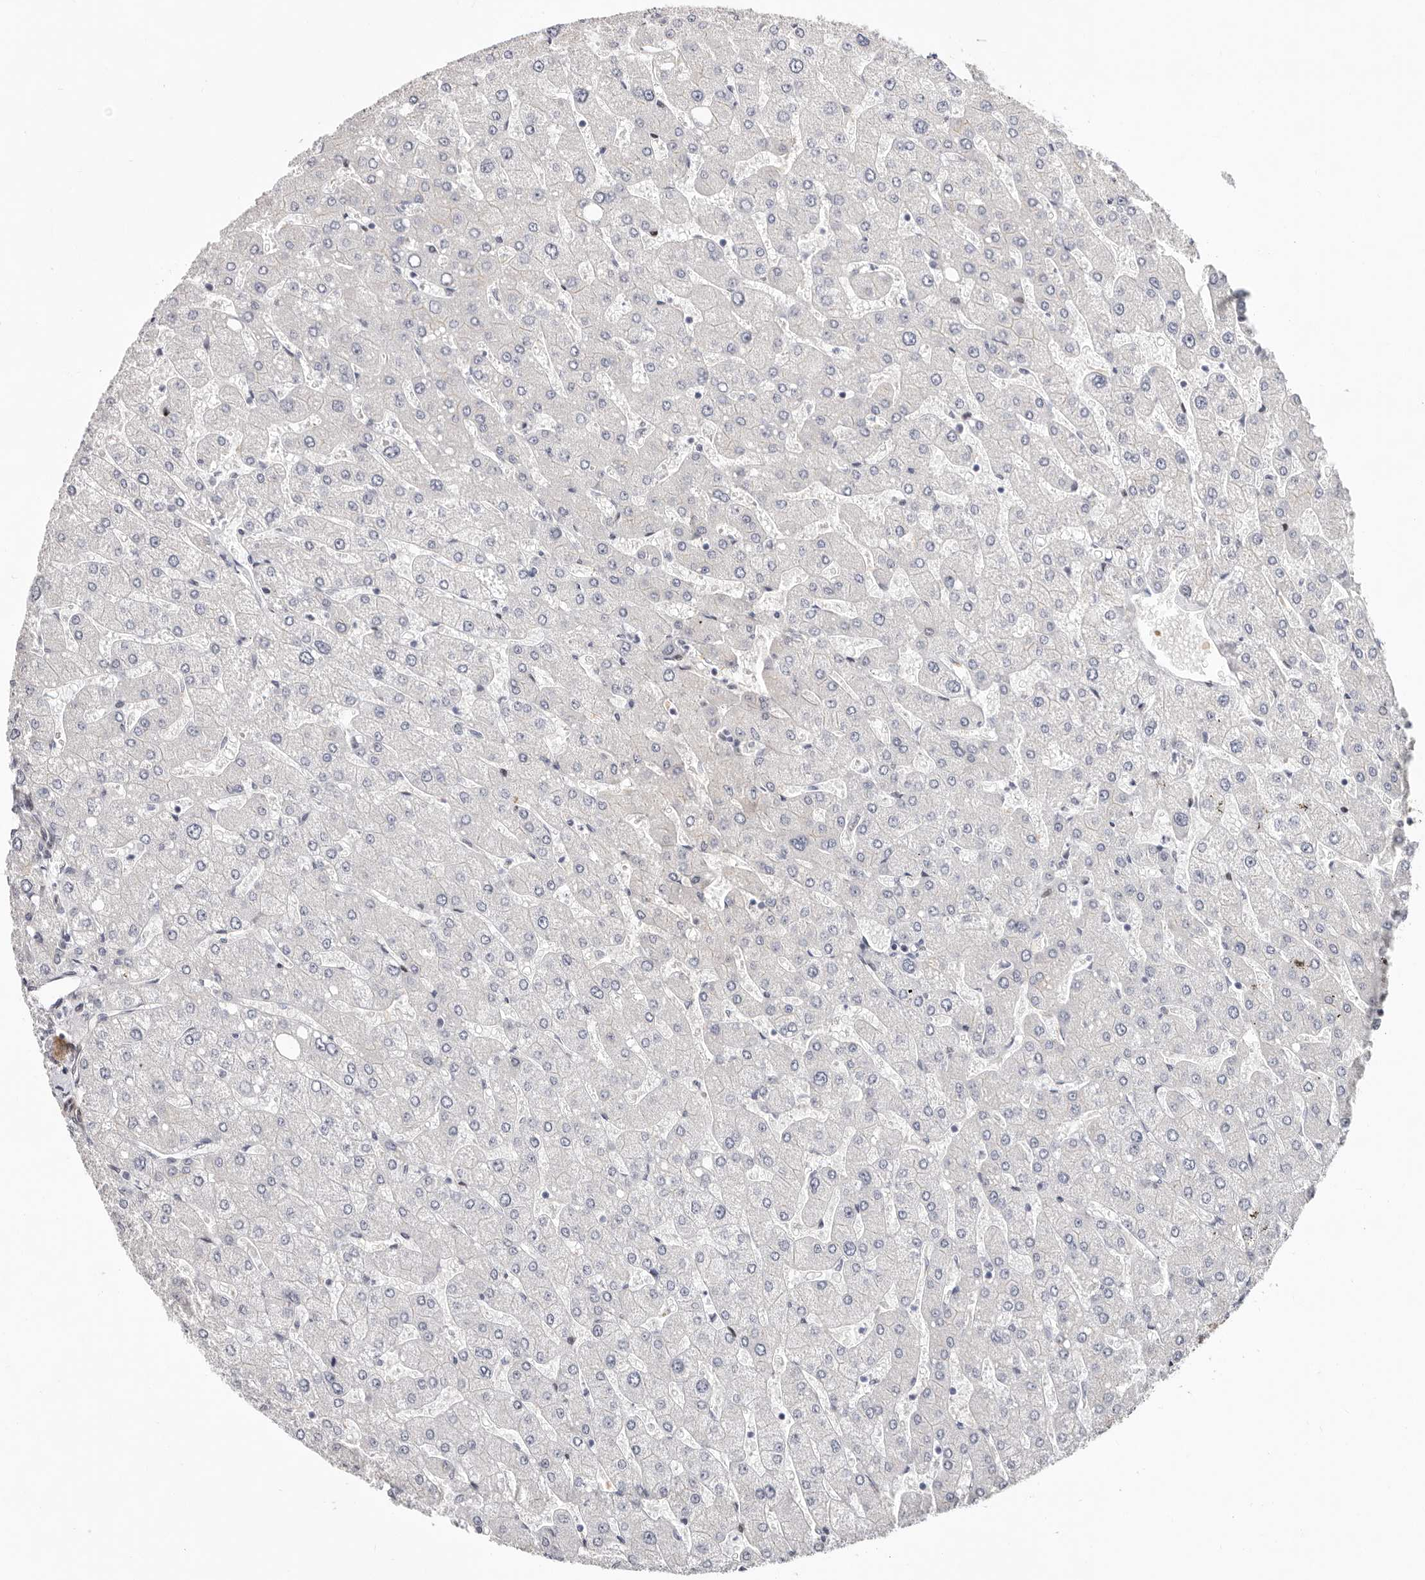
{"staining": {"intensity": "negative", "quantity": "none", "location": "none"}, "tissue": "liver", "cell_type": "Cholangiocytes", "image_type": "normal", "snomed": [{"axis": "morphology", "description": "Normal tissue, NOS"}, {"axis": "topography", "description": "Liver"}], "caption": "This is an immunohistochemistry image of normal human liver. There is no positivity in cholangiocytes.", "gene": "EPHX3", "patient": {"sex": "male", "age": 55}}